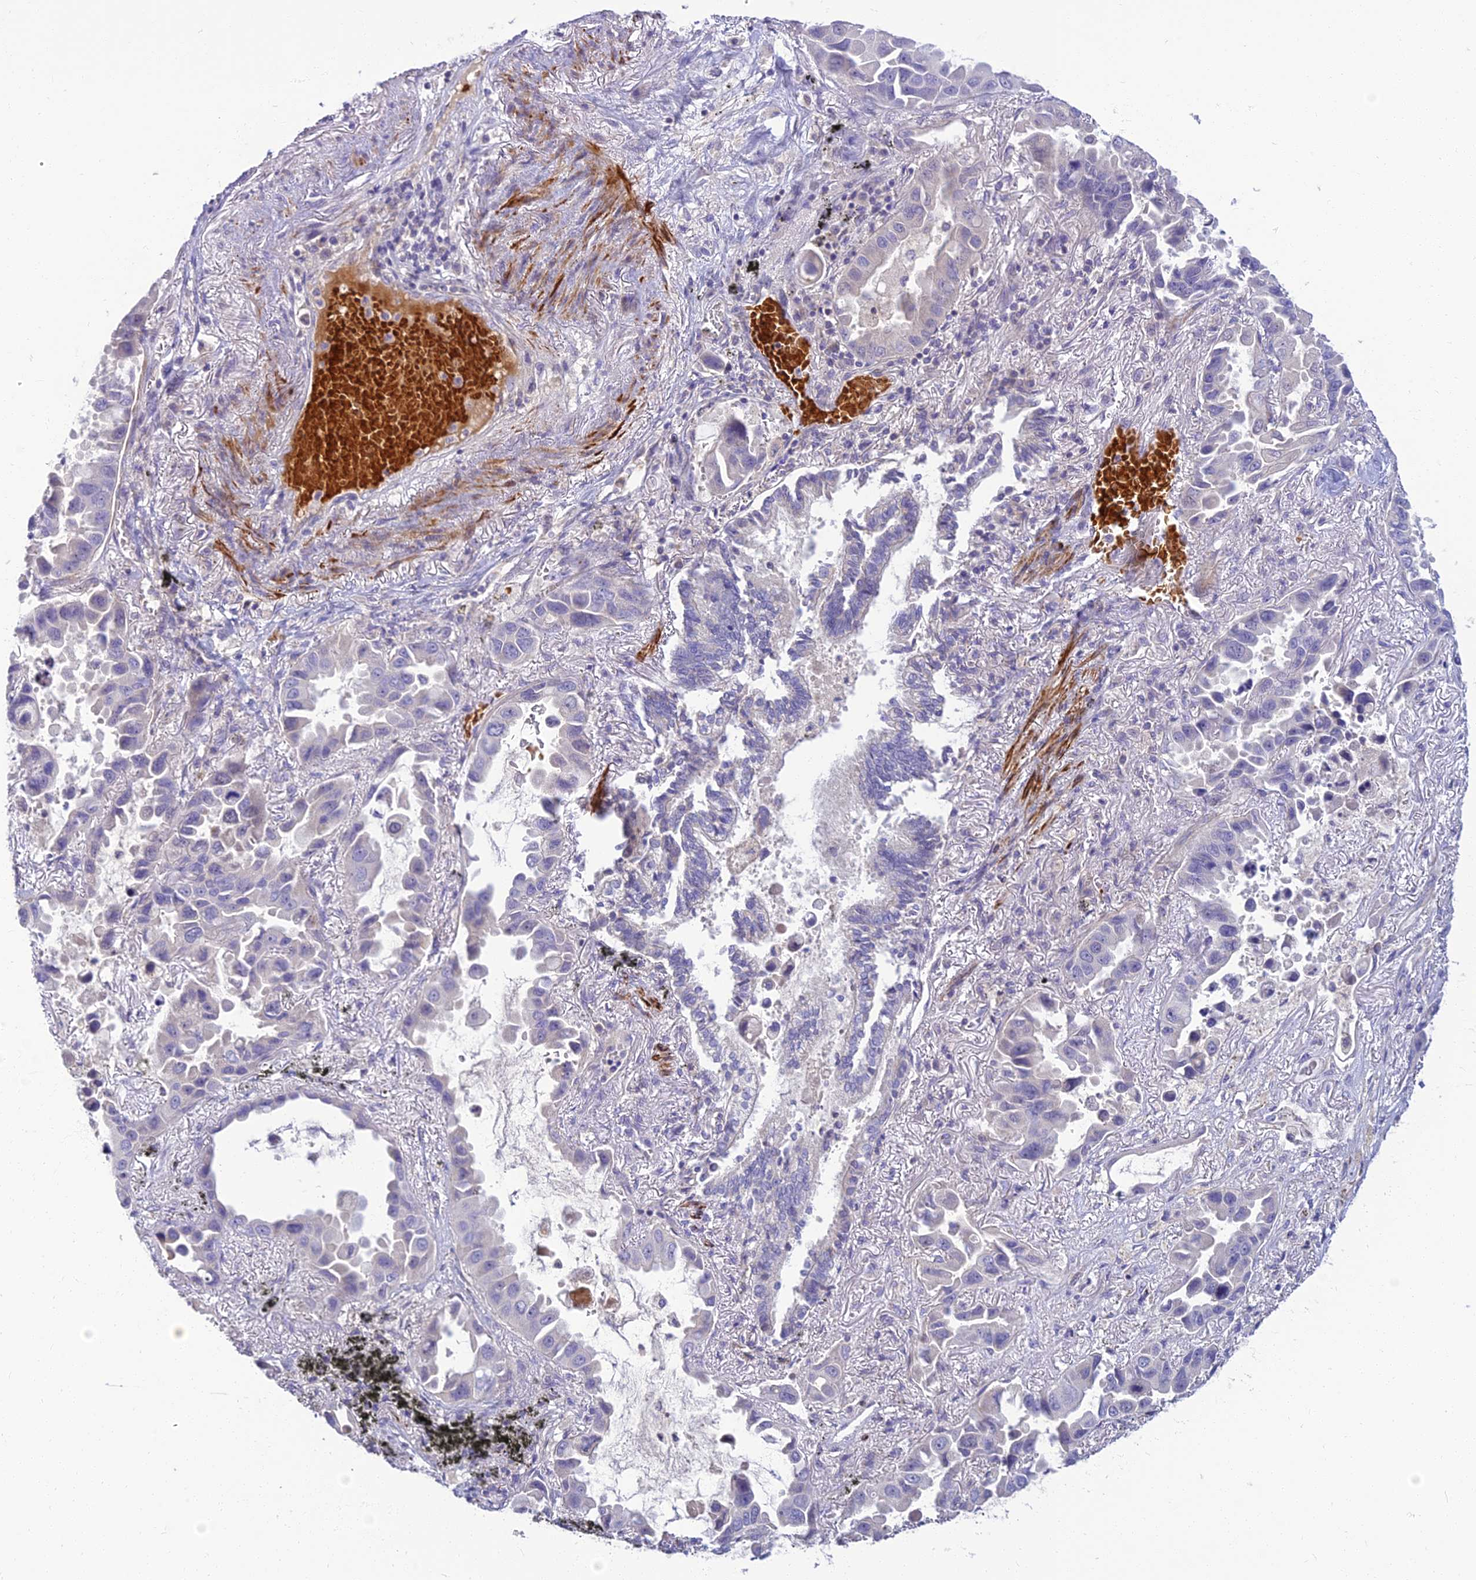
{"staining": {"intensity": "negative", "quantity": "none", "location": "none"}, "tissue": "lung cancer", "cell_type": "Tumor cells", "image_type": "cancer", "snomed": [{"axis": "morphology", "description": "Adenocarcinoma, NOS"}, {"axis": "topography", "description": "Lung"}], "caption": "Tumor cells are negative for brown protein staining in adenocarcinoma (lung).", "gene": "CLIP4", "patient": {"sex": "male", "age": 64}}